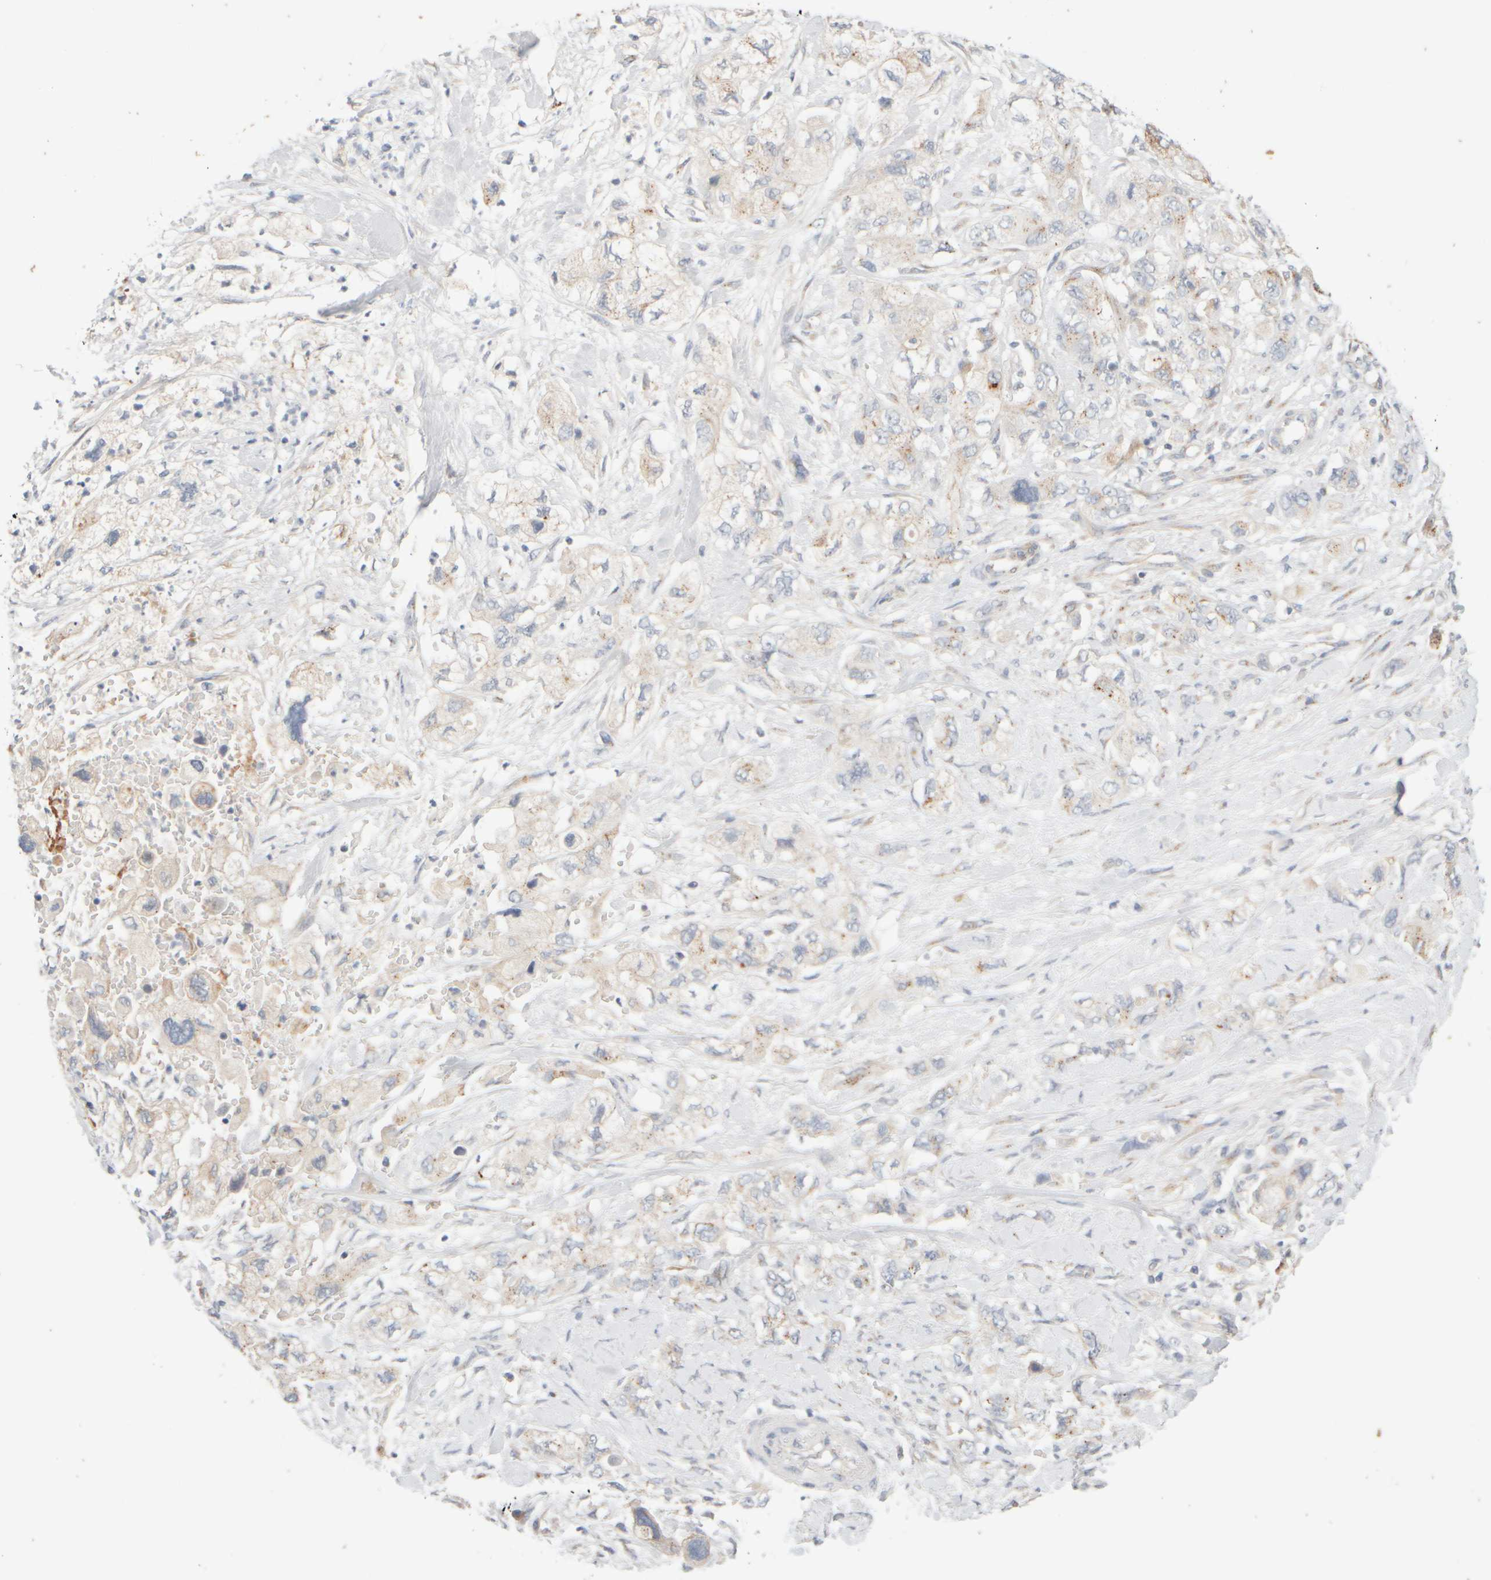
{"staining": {"intensity": "weak", "quantity": "<25%", "location": "cytoplasmic/membranous"}, "tissue": "pancreatic cancer", "cell_type": "Tumor cells", "image_type": "cancer", "snomed": [{"axis": "morphology", "description": "Adenocarcinoma, NOS"}, {"axis": "topography", "description": "Pancreas"}], "caption": "DAB (3,3'-diaminobenzidine) immunohistochemical staining of human adenocarcinoma (pancreatic) reveals no significant expression in tumor cells.", "gene": "GOPC", "patient": {"sex": "female", "age": 73}}